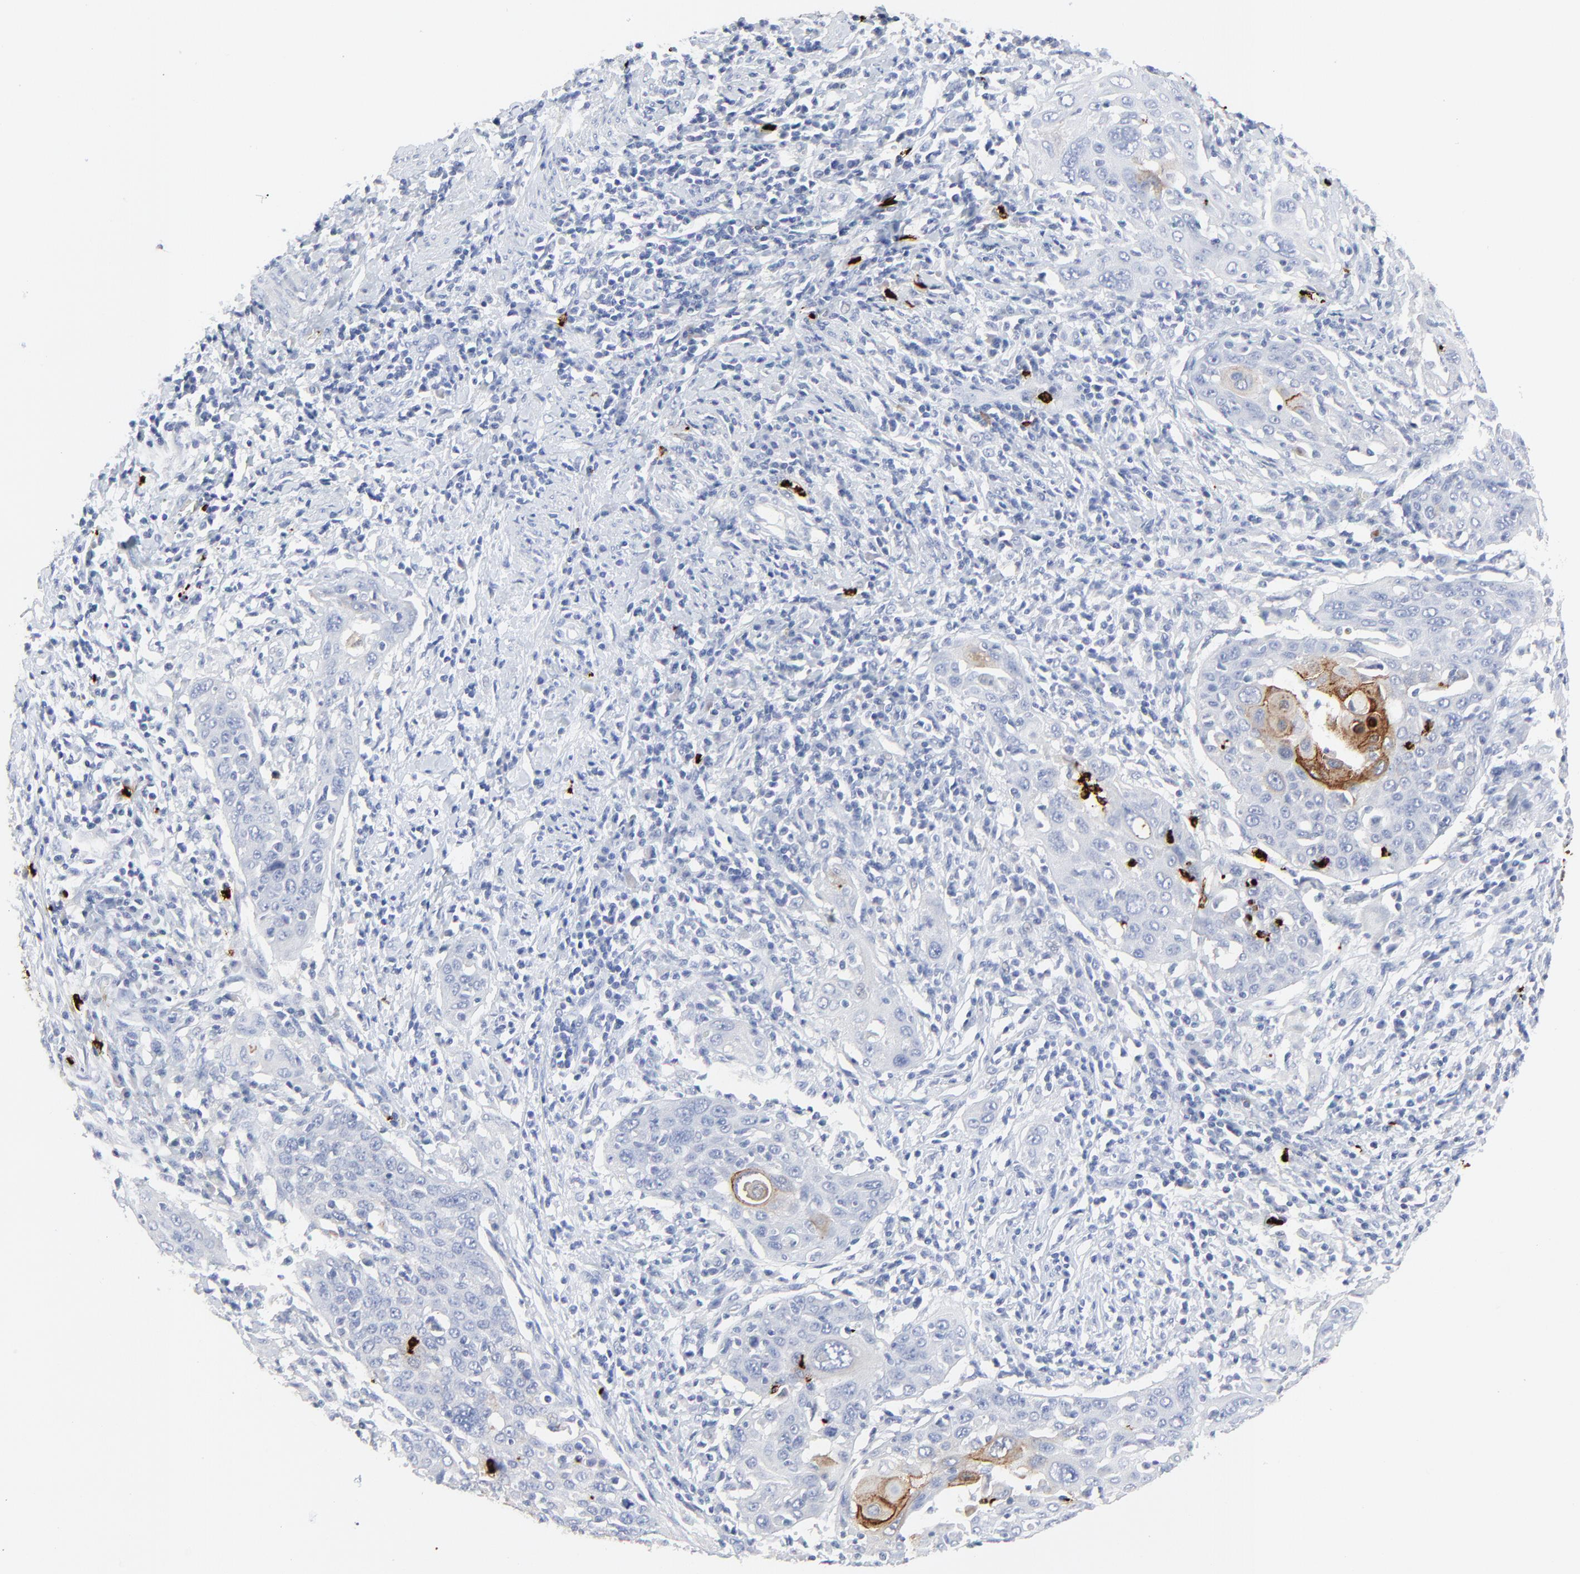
{"staining": {"intensity": "moderate", "quantity": "<25%", "location": "cytoplasmic/membranous"}, "tissue": "cervical cancer", "cell_type": "Tumor cells", "image_type": "cancer", "snomed": [{"axis": "morphology", "description": "Squamous cell carcinoma, NOS"}, {"axis": "topography", "description": "Cervix"}], "caption": "Human cervical cancer (squamous cell carcinoma) stained with a protein marker exhibits moderate staining in tumor cells.", "gene": "LCN2", "patient": {"sex": "female", "age": 54}}